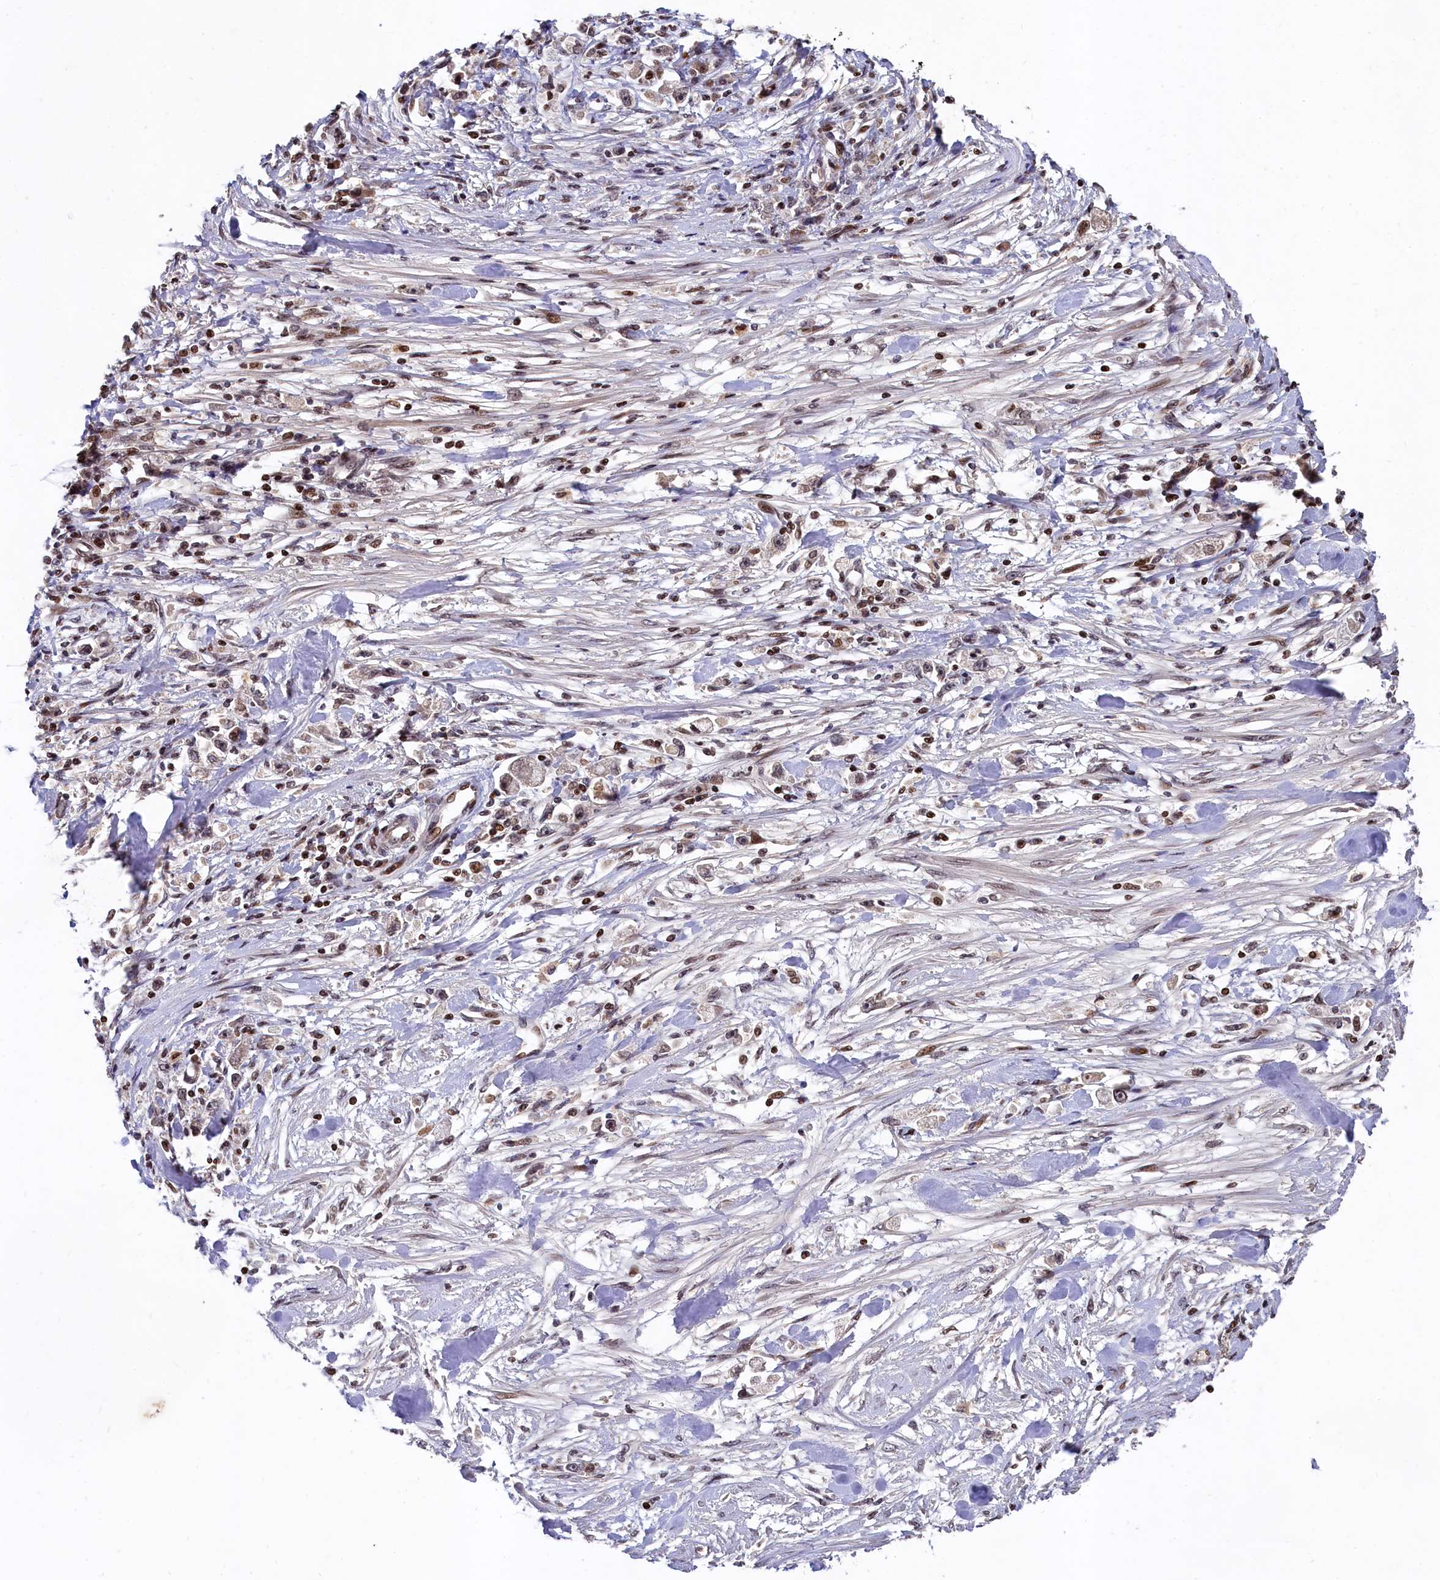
{"staining": {"intensity": "weak", "quantity": ">75%", "location": "nuclear"}, "tissue": "stomach cancer", "cell_type": "Tumor cells", "image_type": "cancer", "snomed": [{"axis": "morphology", "description": "Adenocarcinoma, NOS"}, {"axis": "topography", "description": "Stomach"}], "caption": "IHC image of neoplastic tissue: stomach adenocarcinoma stained using IHC exhibits low levels of weak protein expression localized specifically in the nuclear of tumor cells, appearing as a nuclear brown color.", "gene": "FAM217B", "patient": {"sex": "female", "age": 59}}